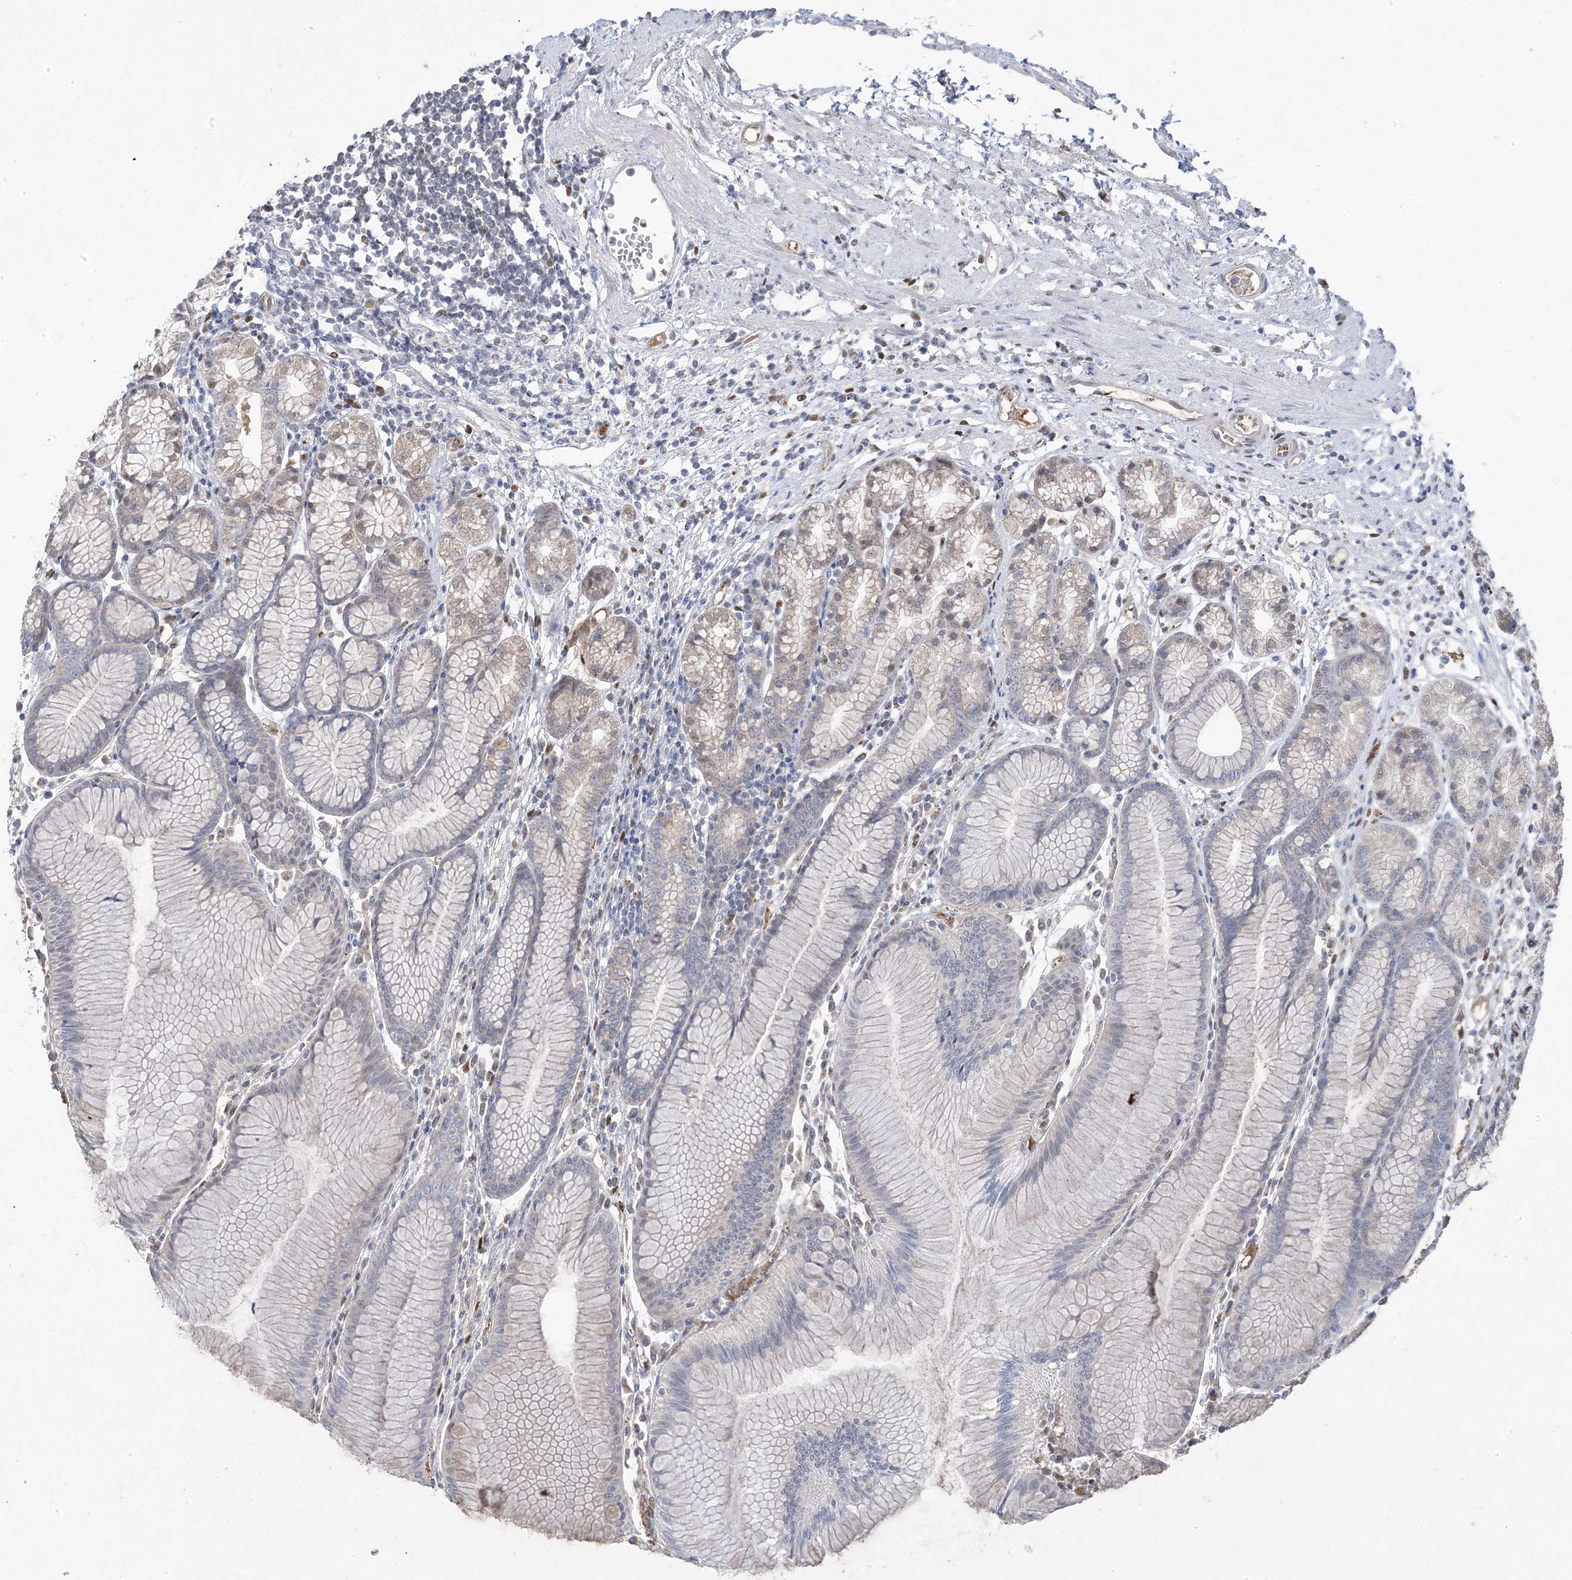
{"staining": {"intensity": "negative", "quantity": "none", "location": "none"}, "tissue": "stomach", "cell_type": "Glandular cells", "image_type": "normal", "snomed": [{"axis": "morphology", "description": "Normal tissue, NOS"}, {"axis": "topography", "description": "Stomach"}], "caption": "A high-resolution photomicrograph shows IHC staining of benign stomach, which shows no significant staining in glandular cells. (IHC, brightfield microscopy, high magnification).", "gene": "PPOX", "patient": {"sex": "female", "age": 57}}